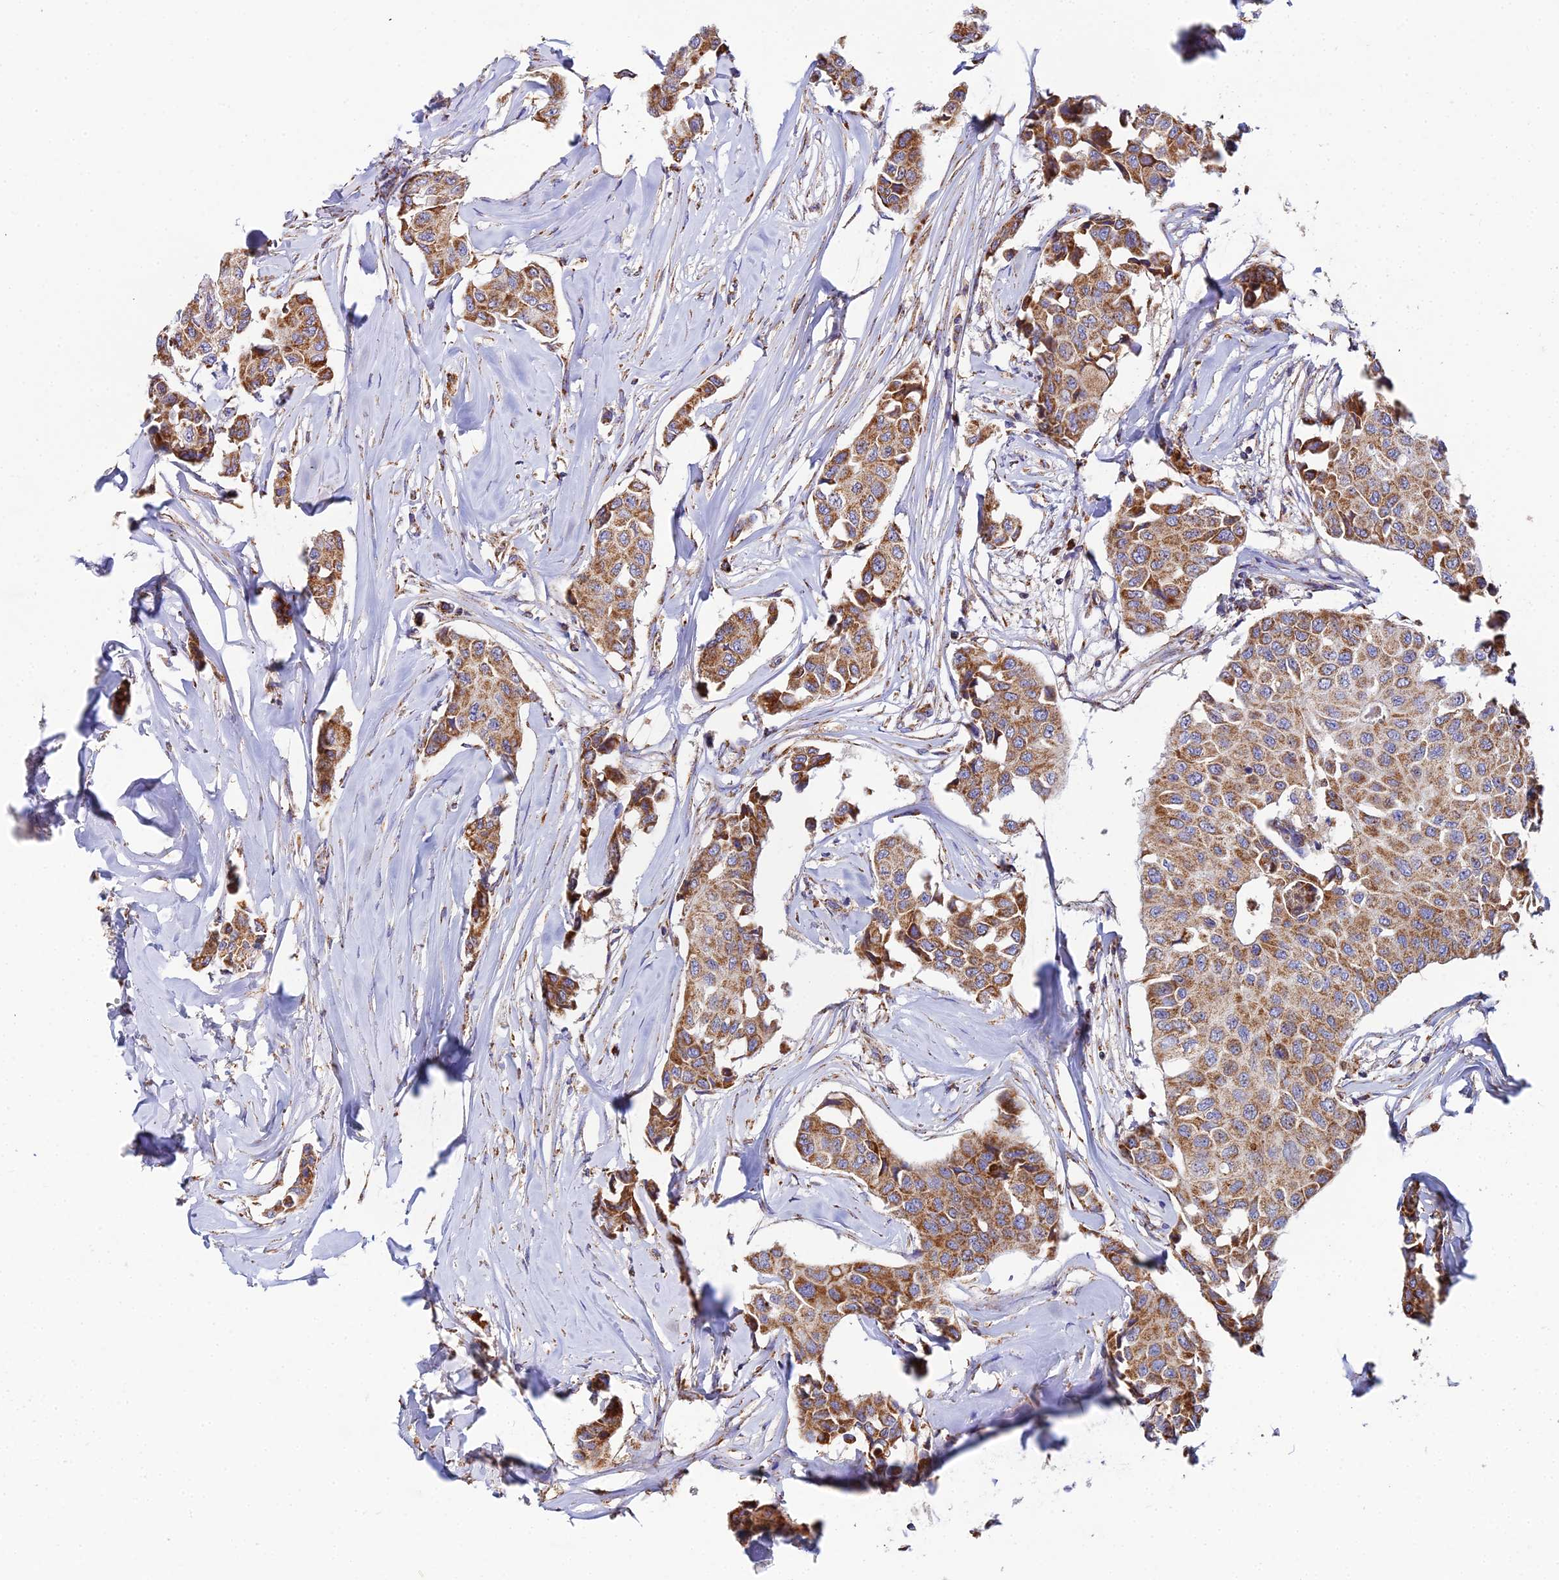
{"staining": {"intensity": "moderate", "quantity": ">75%", "location": "cytoplasmic/membranous"}, "tissue": "breast cancer", "cell_type": "Tumor cells", "image_type": "cancer", "snomed": [{"axis": "morphology", "description": "Duct carcinoma"}, {"axis": "topography", "description": "Breast"}], "caption": "About >75% of tumor cells in human breast intraductal carcinoma display moderate cytoplasmic/membranous protein expression as visualized by brown immunohistochemical staining.", "gene": "NIPSNAP3A", "patient": {"sex": "female", "age": 80}}